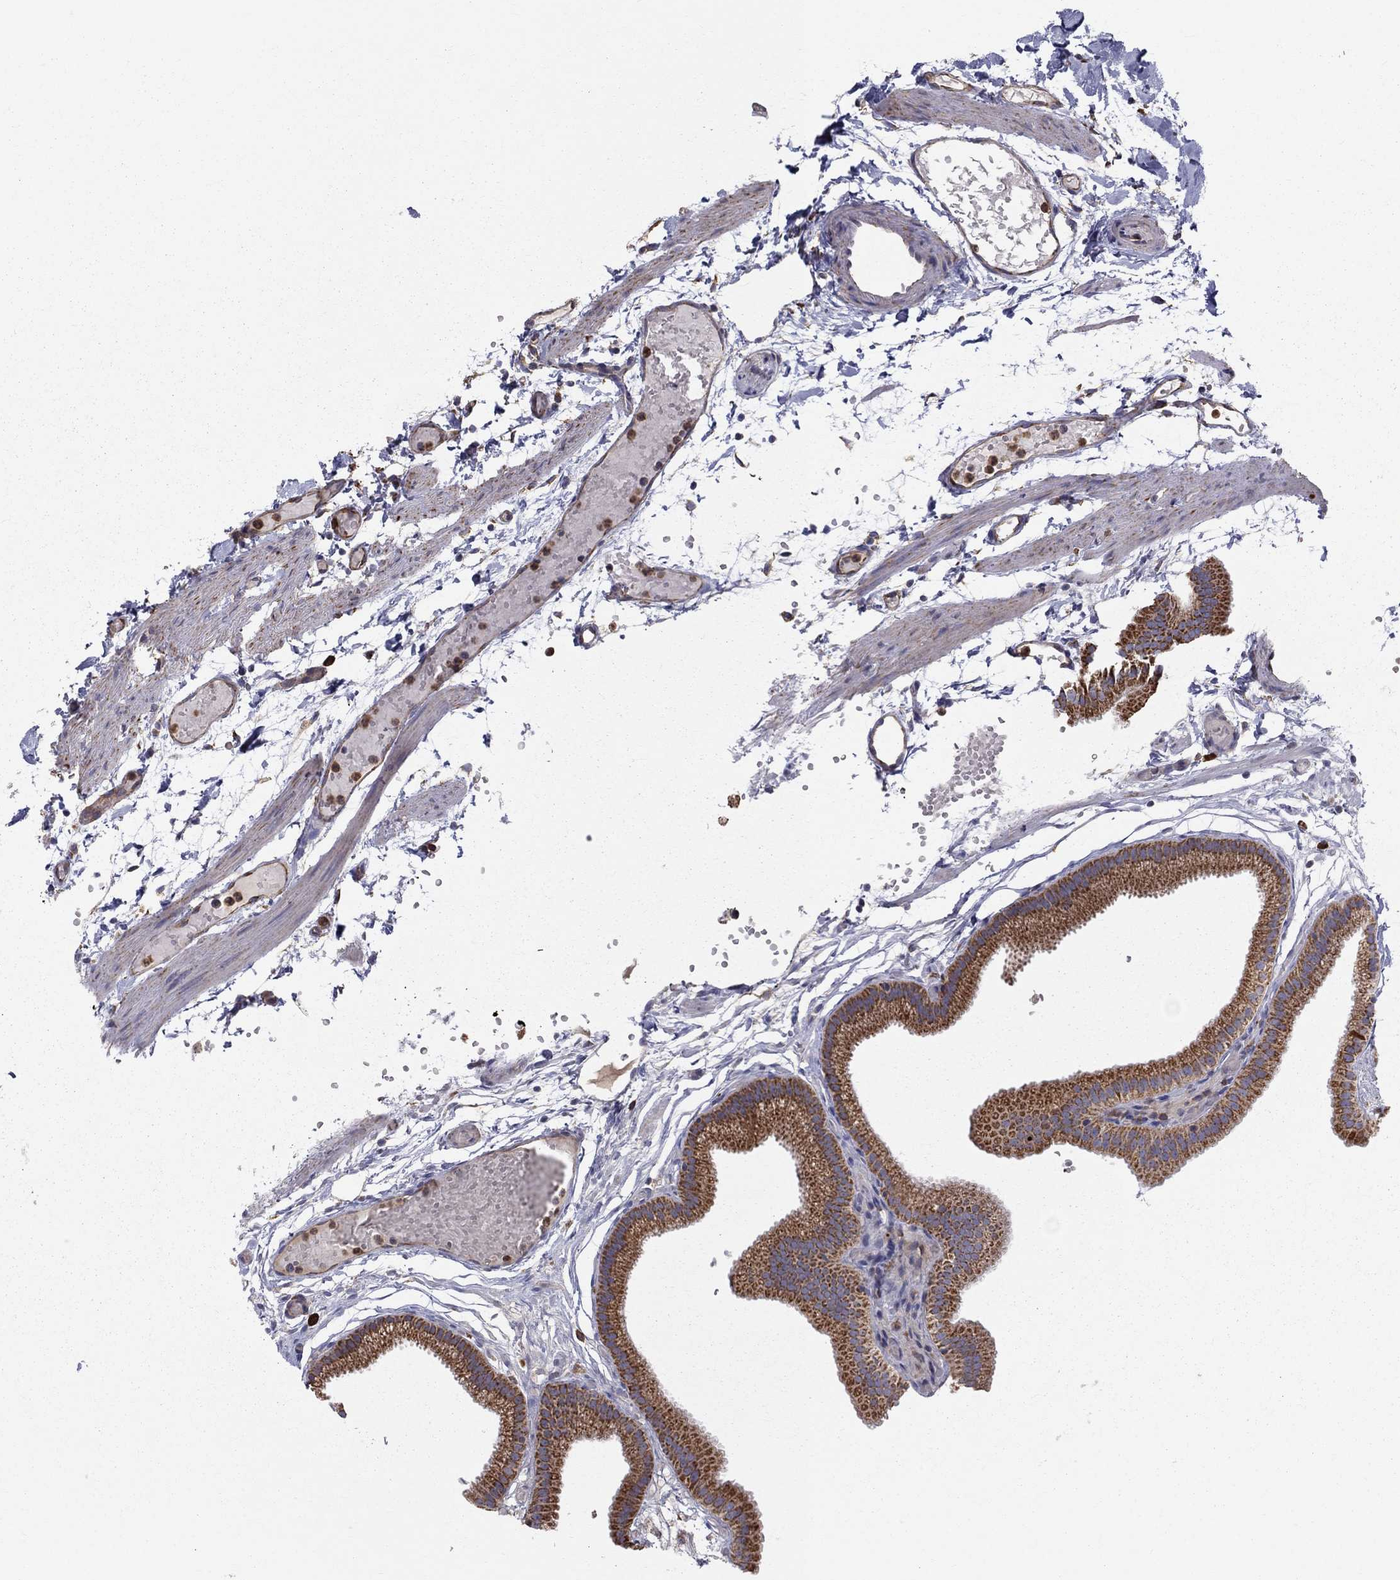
{"staining": {"intensity": "strong", "quantity": ">75%", "location": "cytoplasmic/membranous"}, "tissue": "gallbladder", "cell_type": "Glandular cells", "image_type": "normal", "snomed": [{"axis": "morphology", "description": "Normal tissue, NOS"}, {"axis": "topography", "description": "Gallbladder"}], "caption": "The histopathology image shows staining of unremarkable gallbladder, revealing strong cytoplasmic/membranous protein expression (brown color) within glandular cells.", "gene": "PRDX4", "patient": {"sex": "female", "age": 45}}